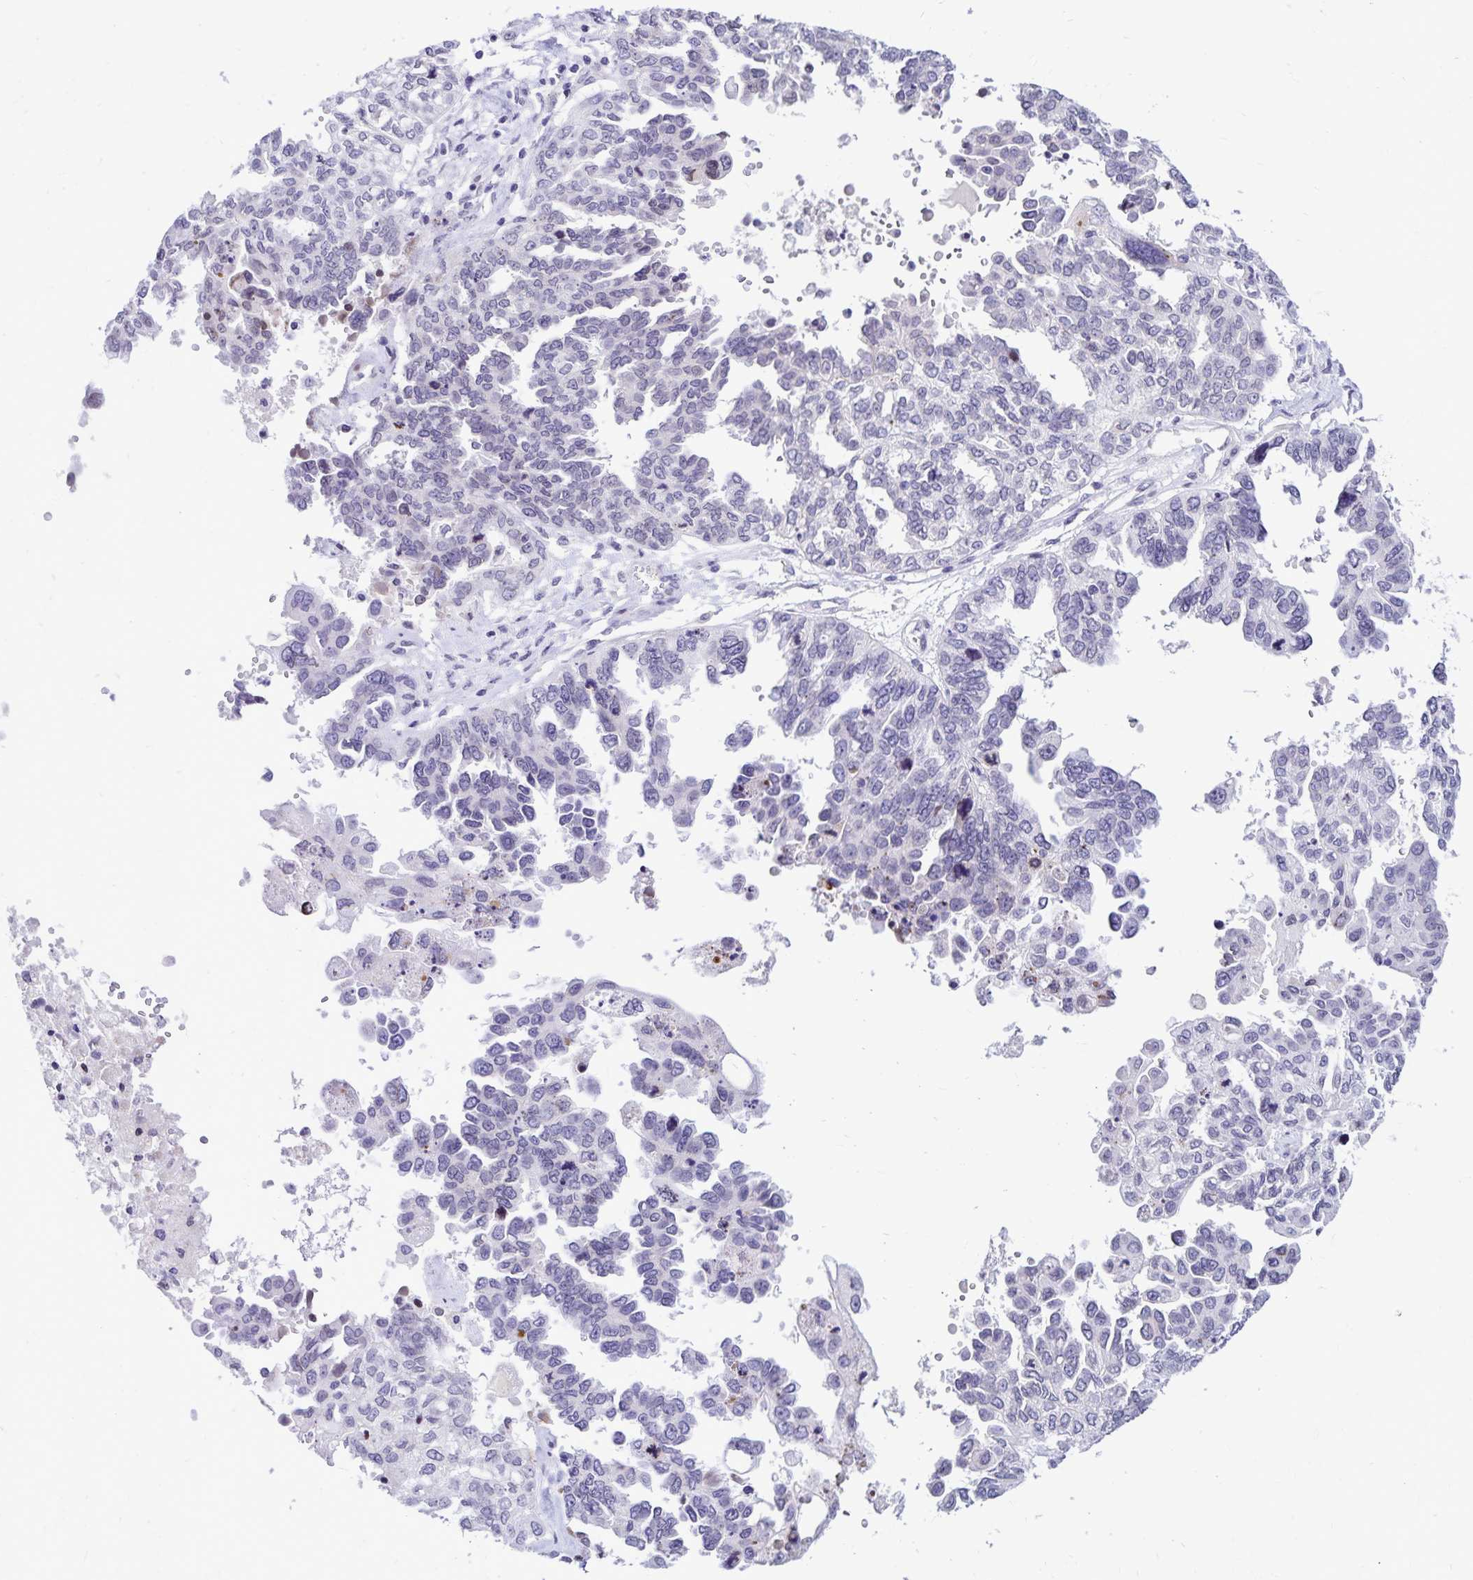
{"staining": {"intensity": "negative", "quantity": "none", "location": "none"}, "tissue": "ovarian cancer", "cell_type": "Tumor cells", "image_type": "cancer", "snomed": [{"axis": "morphology", "description": "Cystadenocarcinoma, serous, NOS"}, {"axis": "topography", "description": "Ovary"}], "caption": "This is a image of immunohistochemistry (IHC) staining of ovarian cancer (serous cystadenocarcinoma), which shows no positivity in tumor cells.", "gene": "FAM166C", "patient": {"sex": "female", "age": 53}}